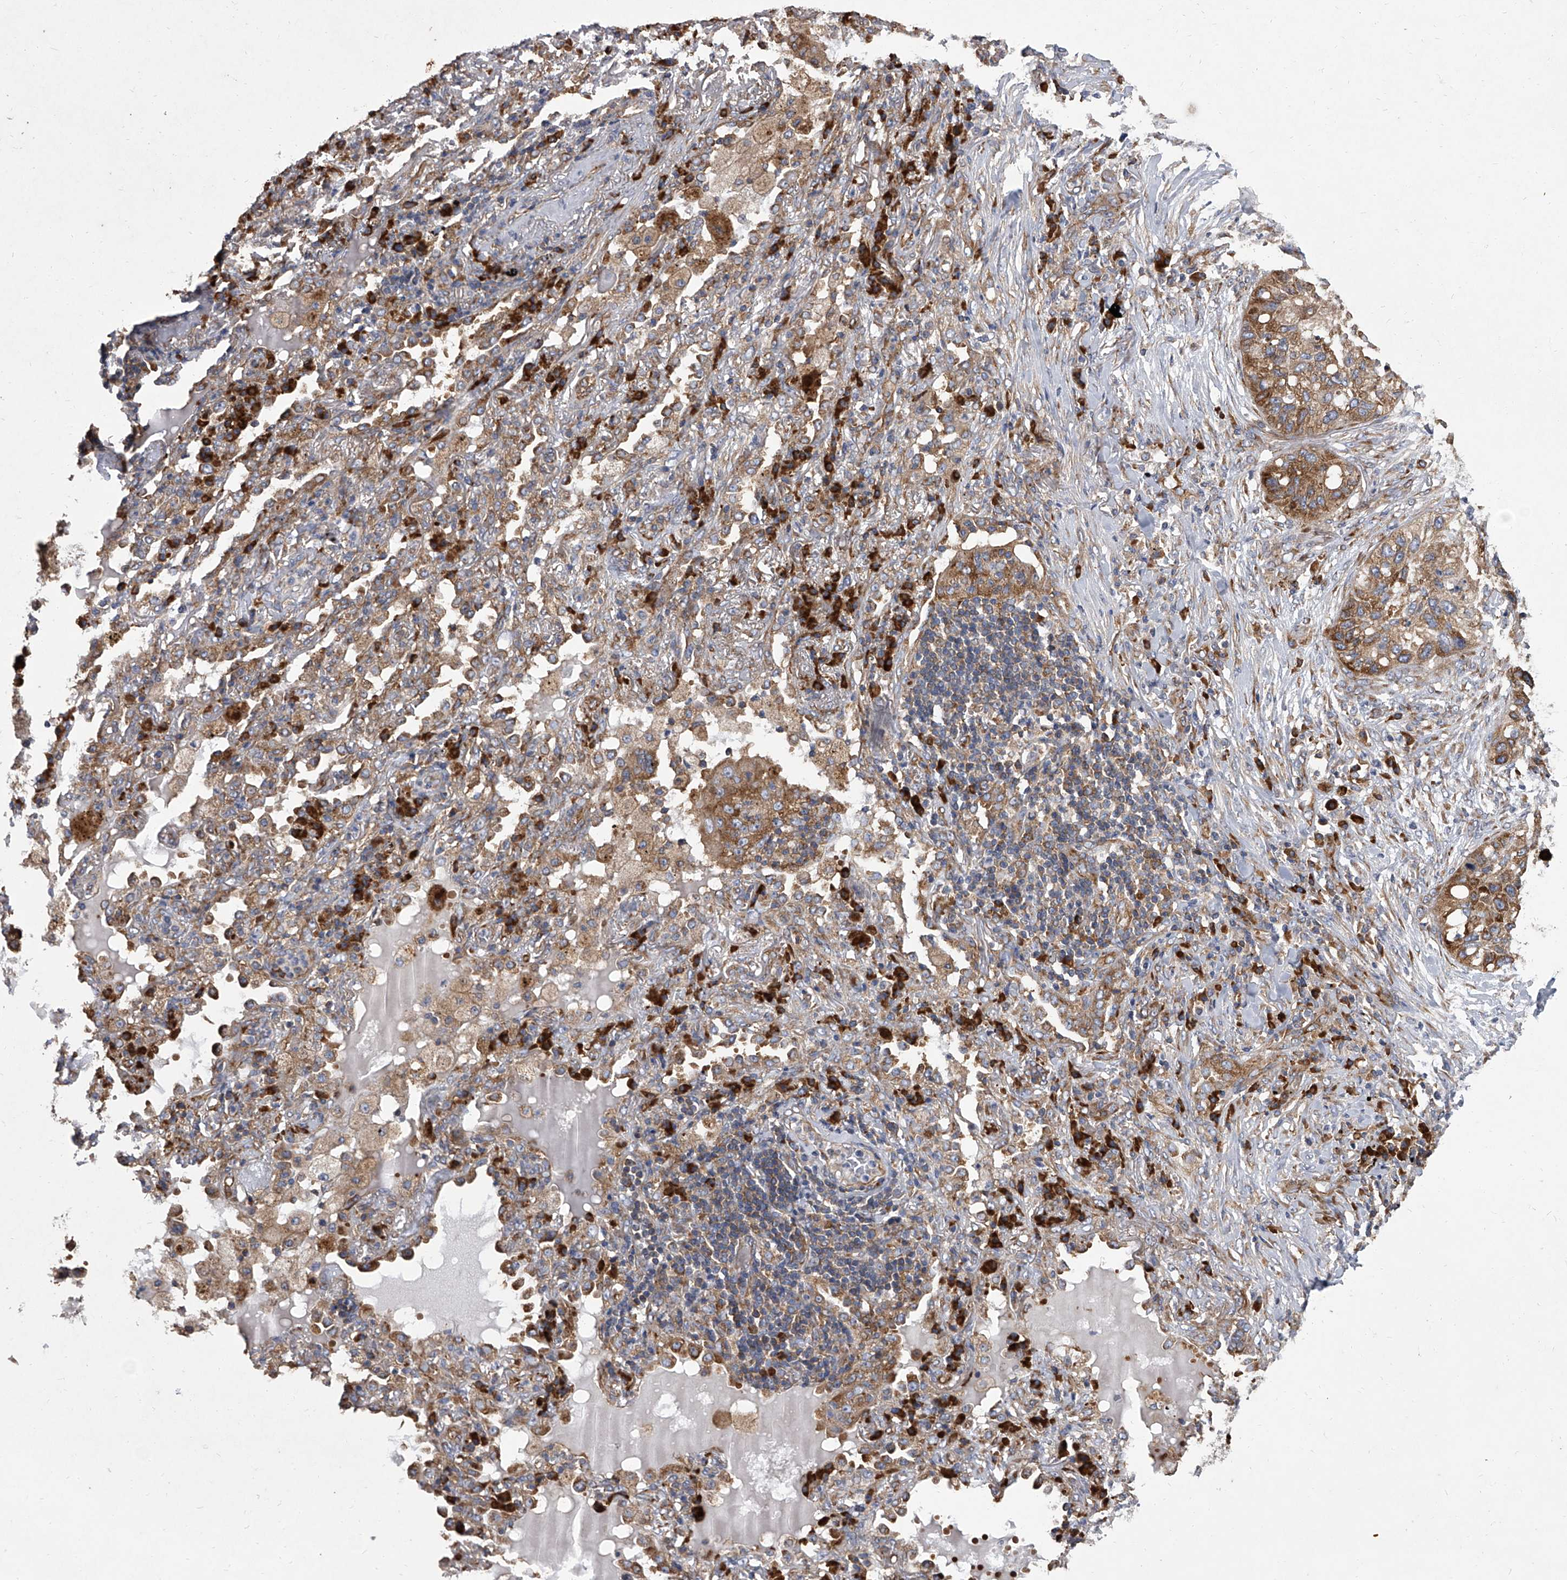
{"staining": {"intensity": "moderate", "quantity": ">75%", "location": "cytoplasmic/membranous"}, "tissue": "lung cancer", "cell_type": "Tumor cells", "image_type": "cancer", "snomed": [{"axis": "morphology", "description": "Squamous cell carcinoma, NOS"}, {"axis": "topography", "description": "Lung"}], "caption": "High-magnification brightfield microscopy of lung cancer stained with DAB (3,3'-diaminobenzidine) (brown) and counterstained with hematoxylin (blue). tumor cells exhibit moderate cytoplasmic/membranous staining is present in about>75% of cells.", "gene": "EIF2S2", "patient": {"sex": "female", "age": 63}}